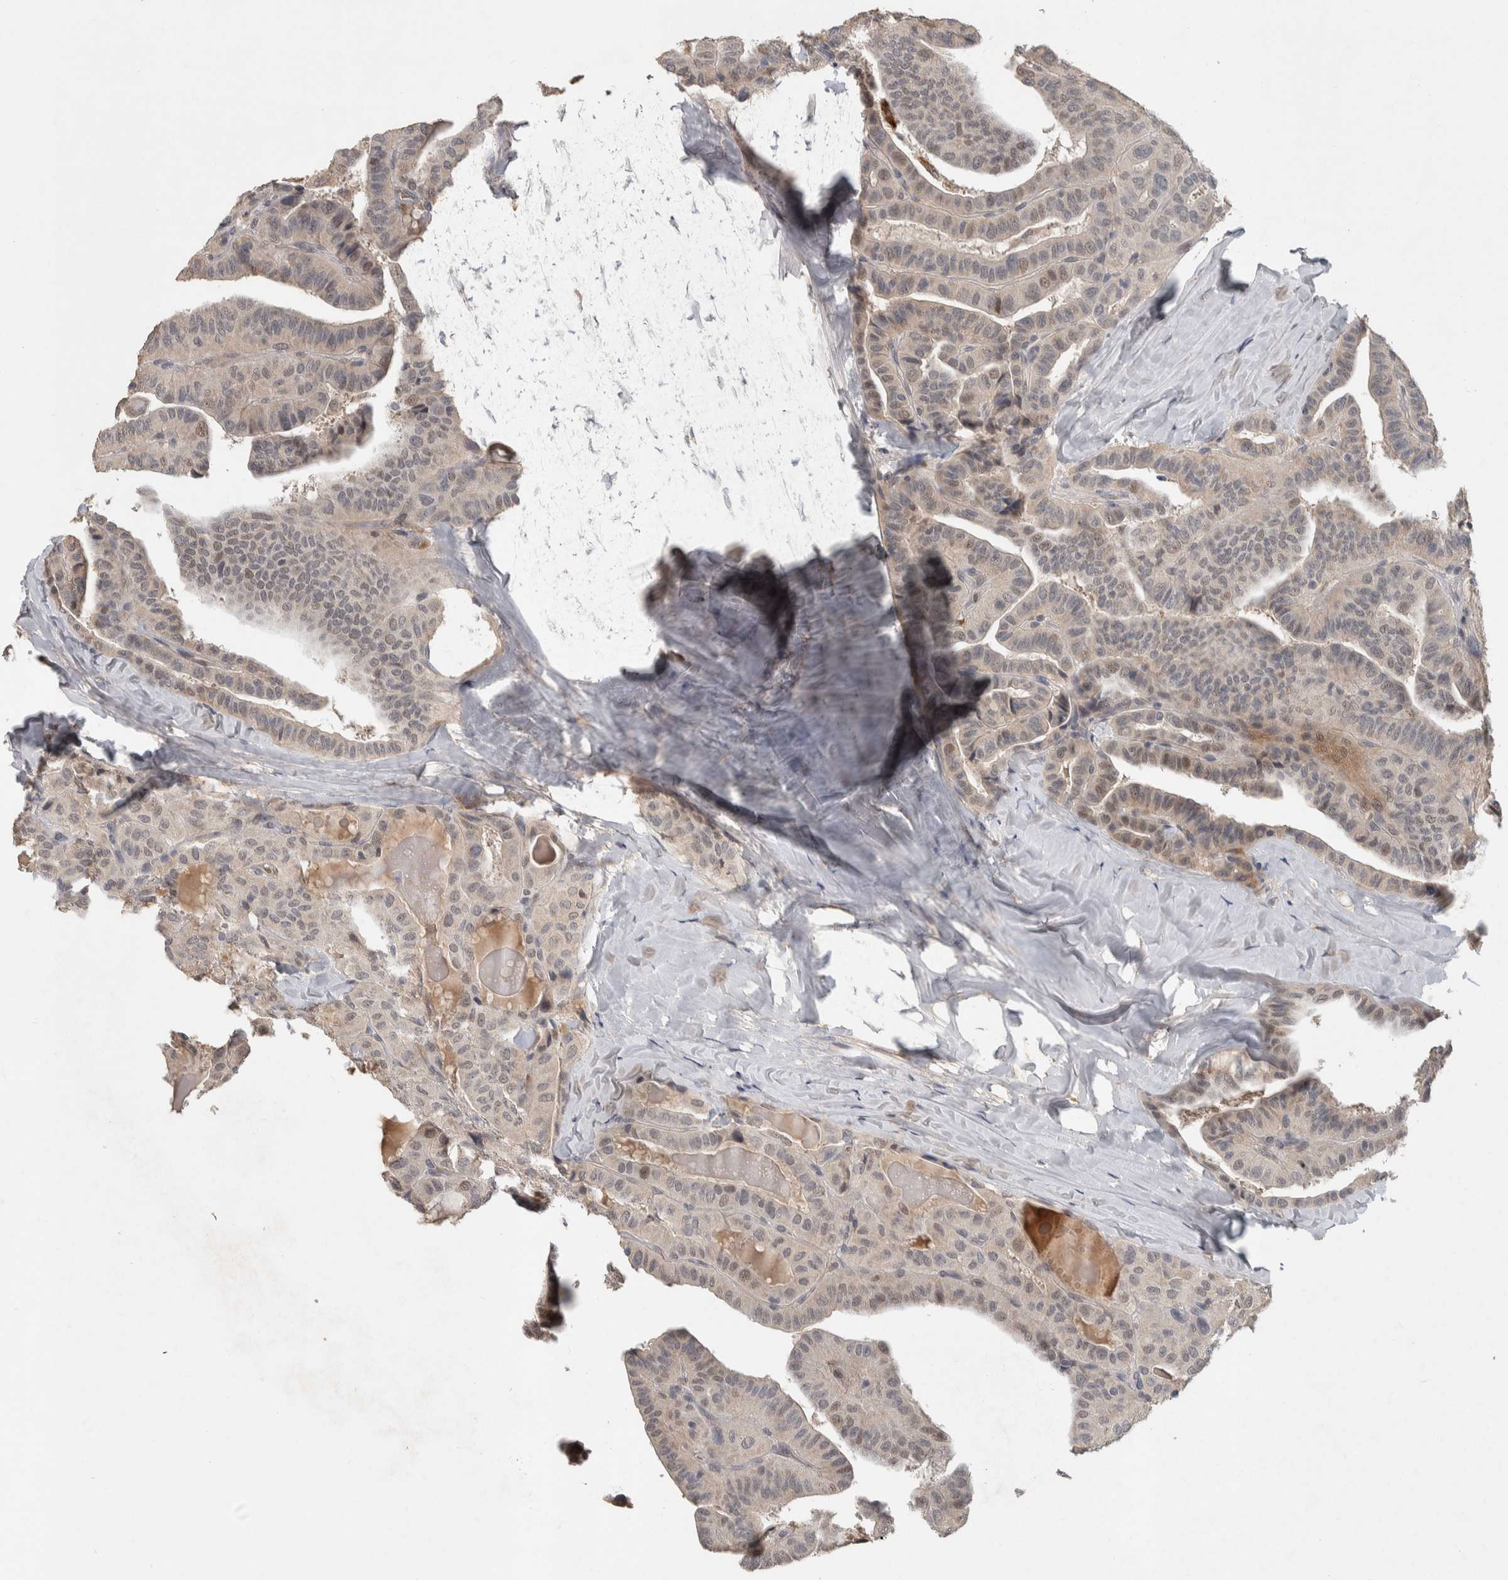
{"staining": {"intensity": "weak", "quantity": "25%-75%", "location": "nuclear"}, "tissue": "thyroid cancer", "cell_type": "Tumor cells", "image_type": "cancer", "snomed": [{"axis": "morphology", "description": "Papillary adenocarcinoma, NOS"}, {"axis": "topography", "description": "Thyroid gland"}], "caption": "A histopathology image showing weak nuclear staining in about 25%-75% of tumor cells in thyroid papillary adenocarcinoma, as visualized by brown immunohistochemical staining.", "gene": "CHRM3", "patient": {"sex": "male", "age": 77}}